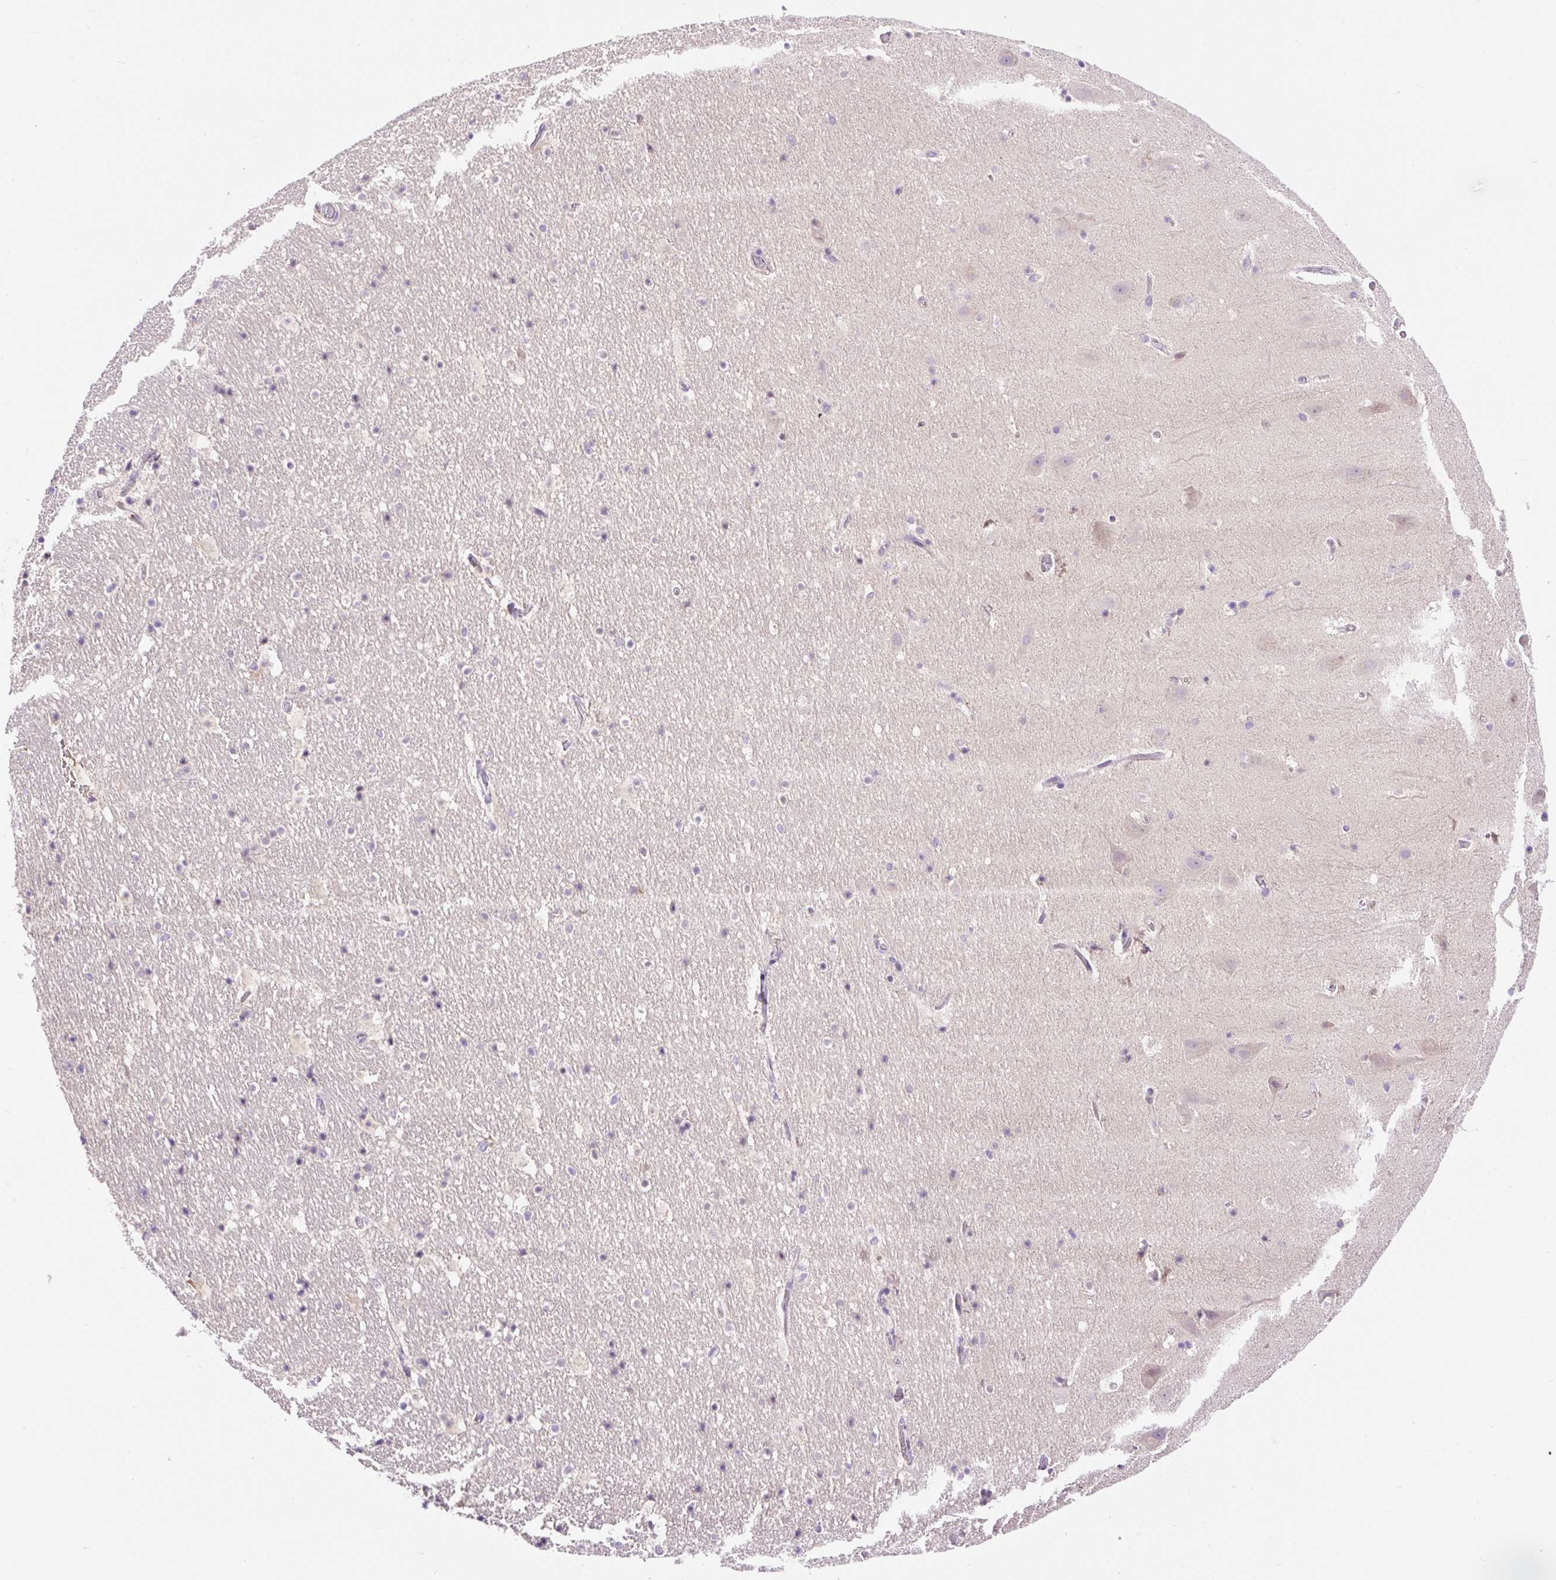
{"staining": {"intensity": "negative", "quantity": "none", "location": "none"}, "tissue": "hippocampus", "cell_type": "Glial cells", "image_type": "normal", "snomed": [{"axis": "morphology", "description": "Normal tissue, NOS"}, {"axis": "topography", "description": "Hippocampus"}], "caption": "A high-resolution micrograph shows immunohistochemistry staining of benign hippocampus, which displays no significant positivity in glial cells. The staining is performed using DAB brown chromogen with nuclei counter-stained in using hematoxylin.", "gene": "LHFPL5", "patient": {"sex": "male", "age": 37}}